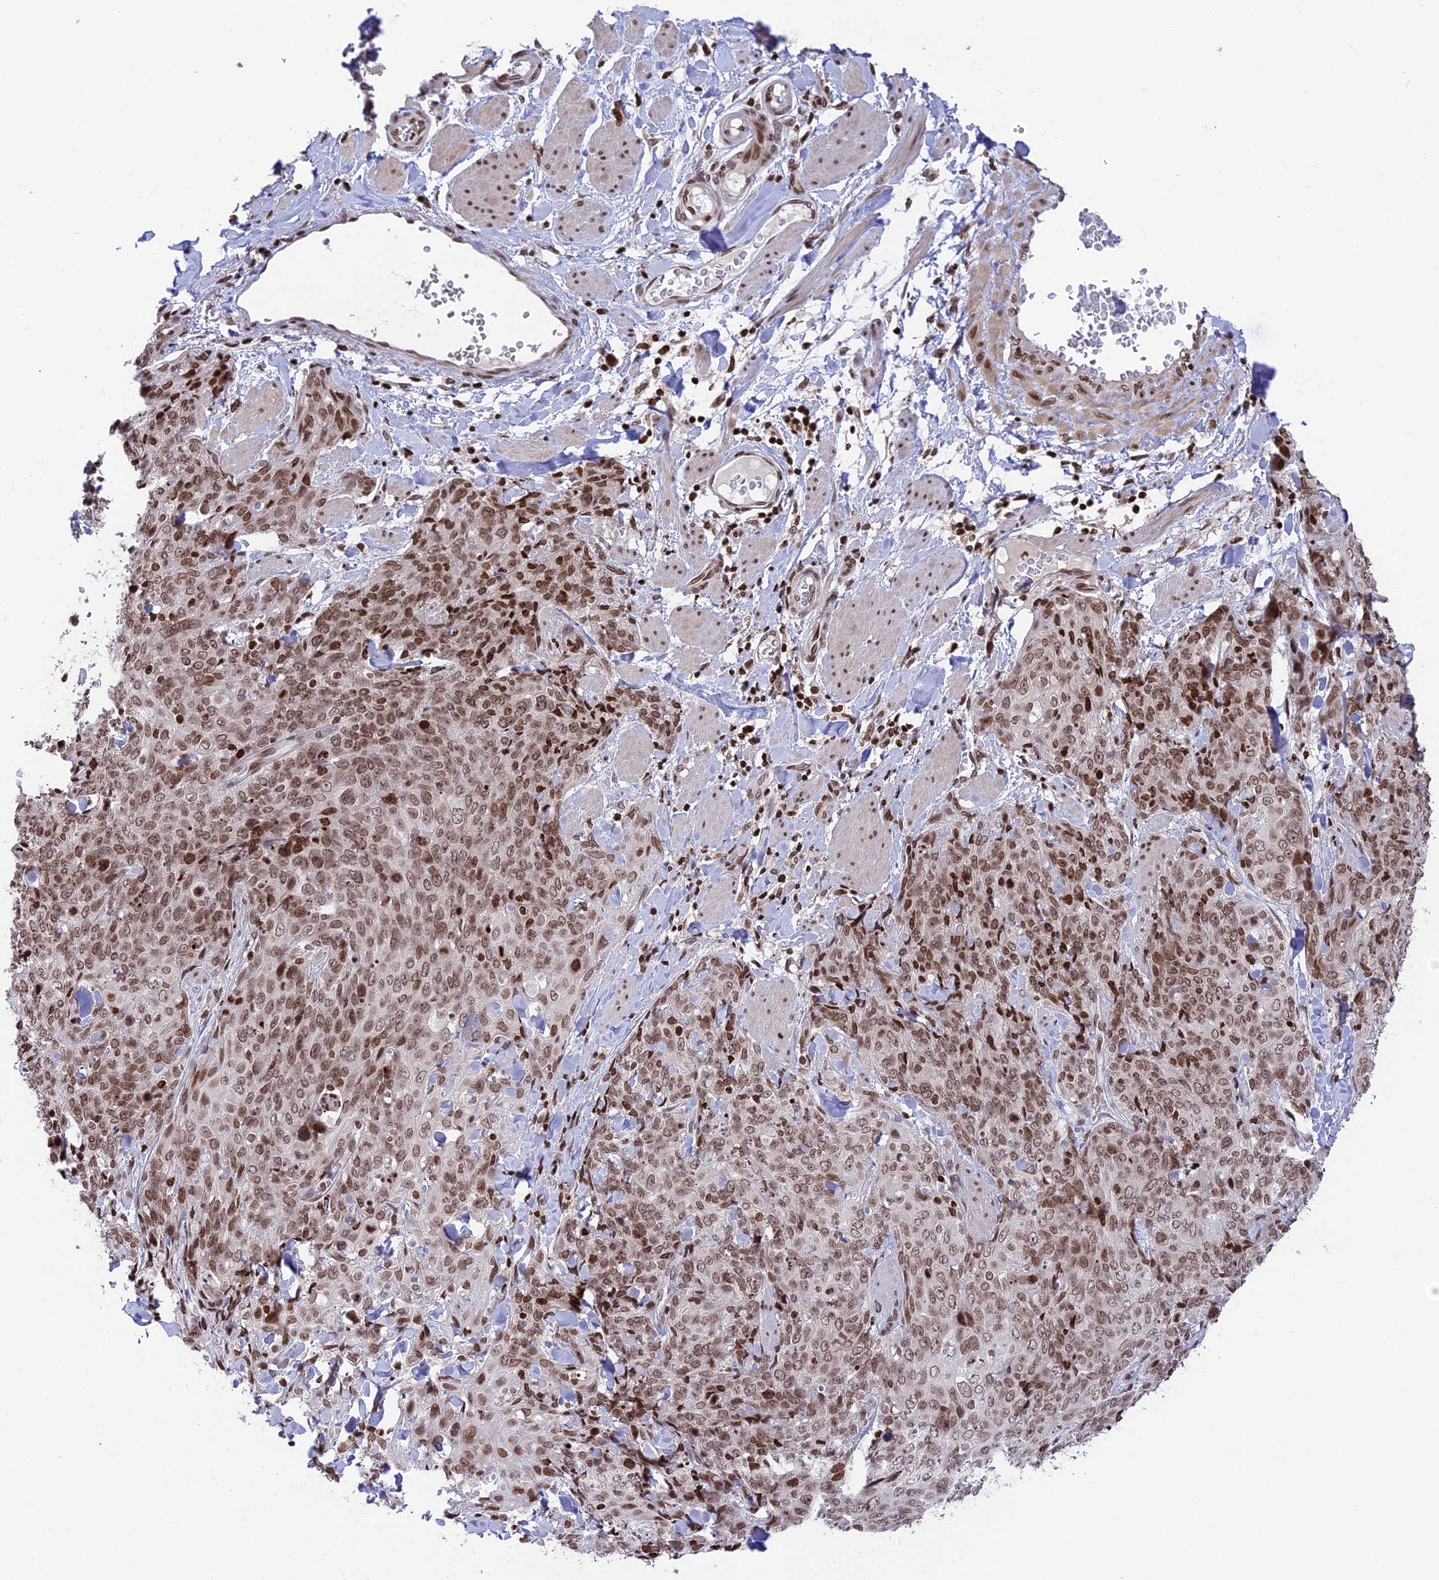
{"staining": {"intensity": "moderate", "quantity": ">75%", "location": "nuclear"}, "tissue": "skin cancer", "cell_type": "Tumor cells", "image_type": "cancer", "snomed": [{"axis": "morphology", "description": "Squamous cell carcinoma, NOS"}, {"axis": "topography", "description": "Skin"}, {"axis": "topography", "description": "Vulva"}], "caption": "An immunohistochemistry (IHC) micrograph of tumor tissue is shown. Protein staining in brown highlights moderate nuclear positivity in squamous cell carcinoma (skin) within tumor cells.", "gene": "TET2", "patient": {"sex": "female", "age": 85}}